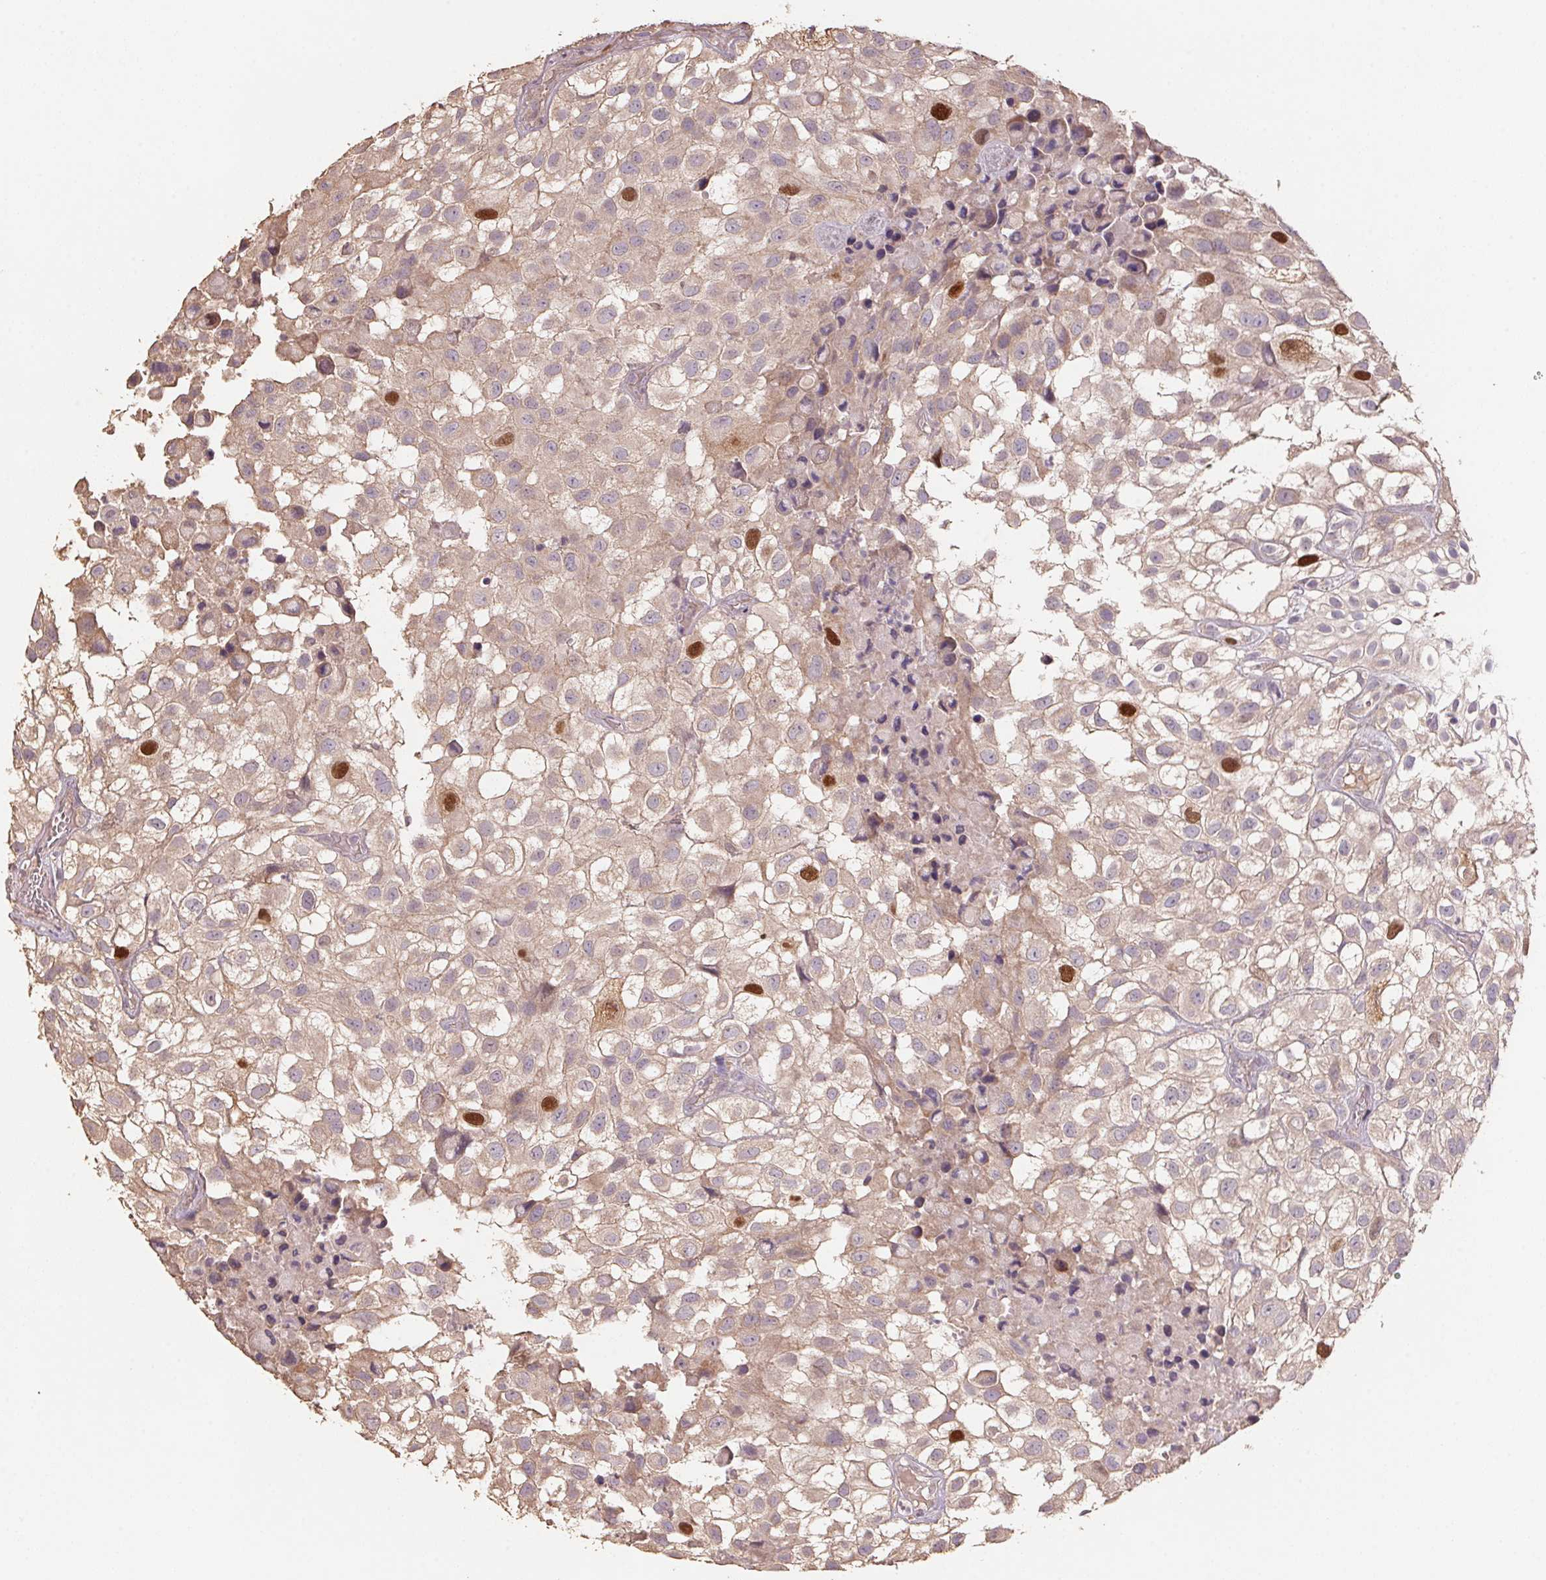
{"staining": {"intensity": "strong", "quantity": "<25%", "location": "nuclear"}, "tissue": "urothelial cancer", "cell_type": "Tumor cells", "image_type": "cancer", "snomed": [{"axis": "morphology", "description": "Urothelial carcinoma, High grade"}, {"axis": "topography", "description": "Urinary bladder"}], "caption": "Approximately <25% of tumor cells in urothelial cancer show strong nuclear protein expression as visualized by brown immunohistochemical staining.", "gene": "CENPF", "patient": {"sex": "male", "age": 56}}